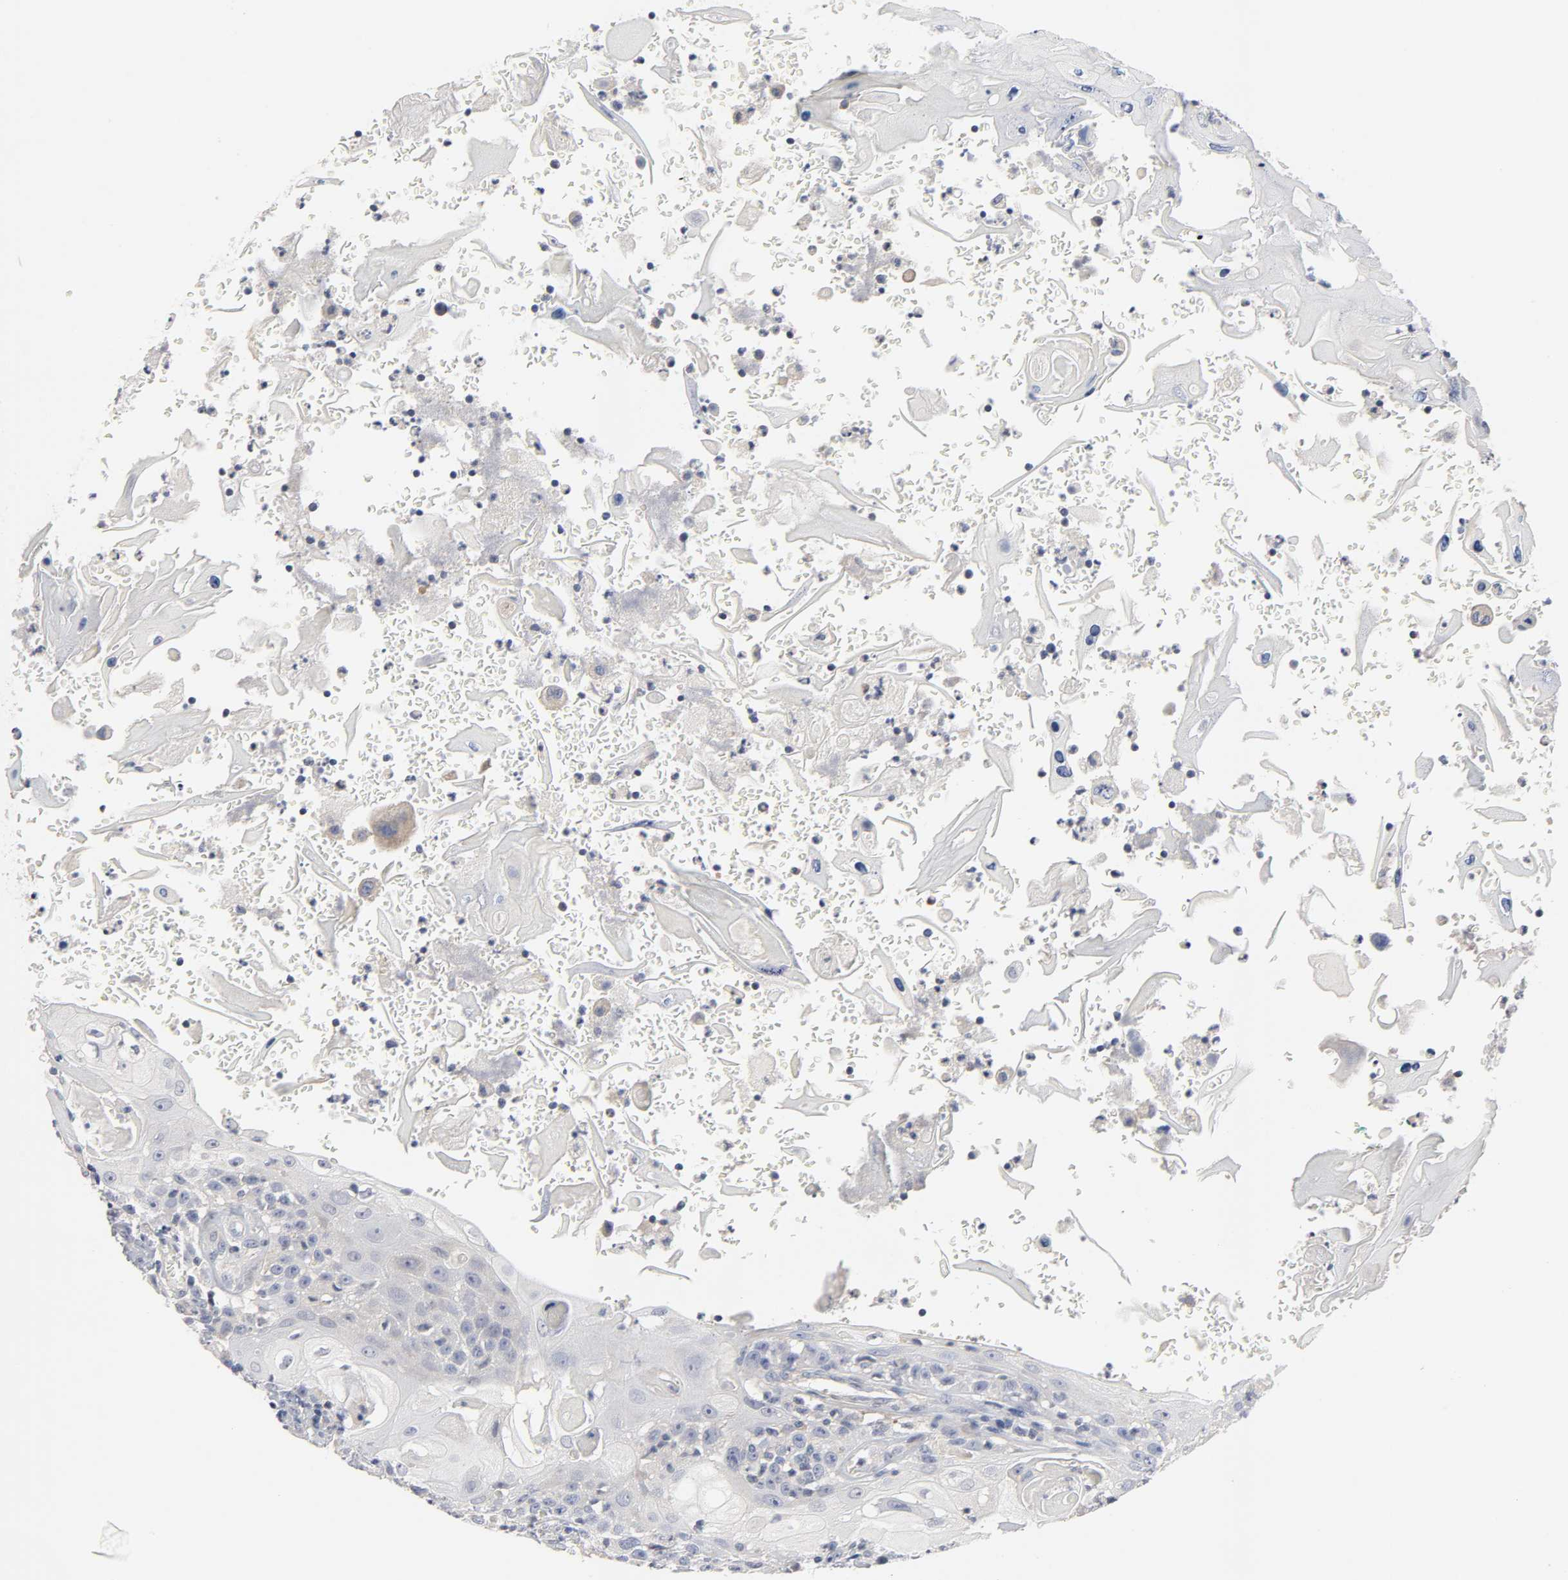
{"staining": {"intensity": "negative", "quantity": "none", "location": "none"}, "tissue": "head and neck cancer", "cell_type": "Tumor cells", "image_type": "cancer", "snomed": [{"axis": "morphology", "description": "Squamous cell carcinoma, NOS"}, {"axis": "topography", "description": "Oral tissue"}, {"axis": "topography", "description": "Head-Neck"}], "caption": "IHC micrograph of neoplastic tissue: human squamous cell carcinoma (head and neck) stained with DAB shows no significant protein staining in tumor cells.", "gene": "ROCK1", "patient": {"sex": "female", "age": 76}}